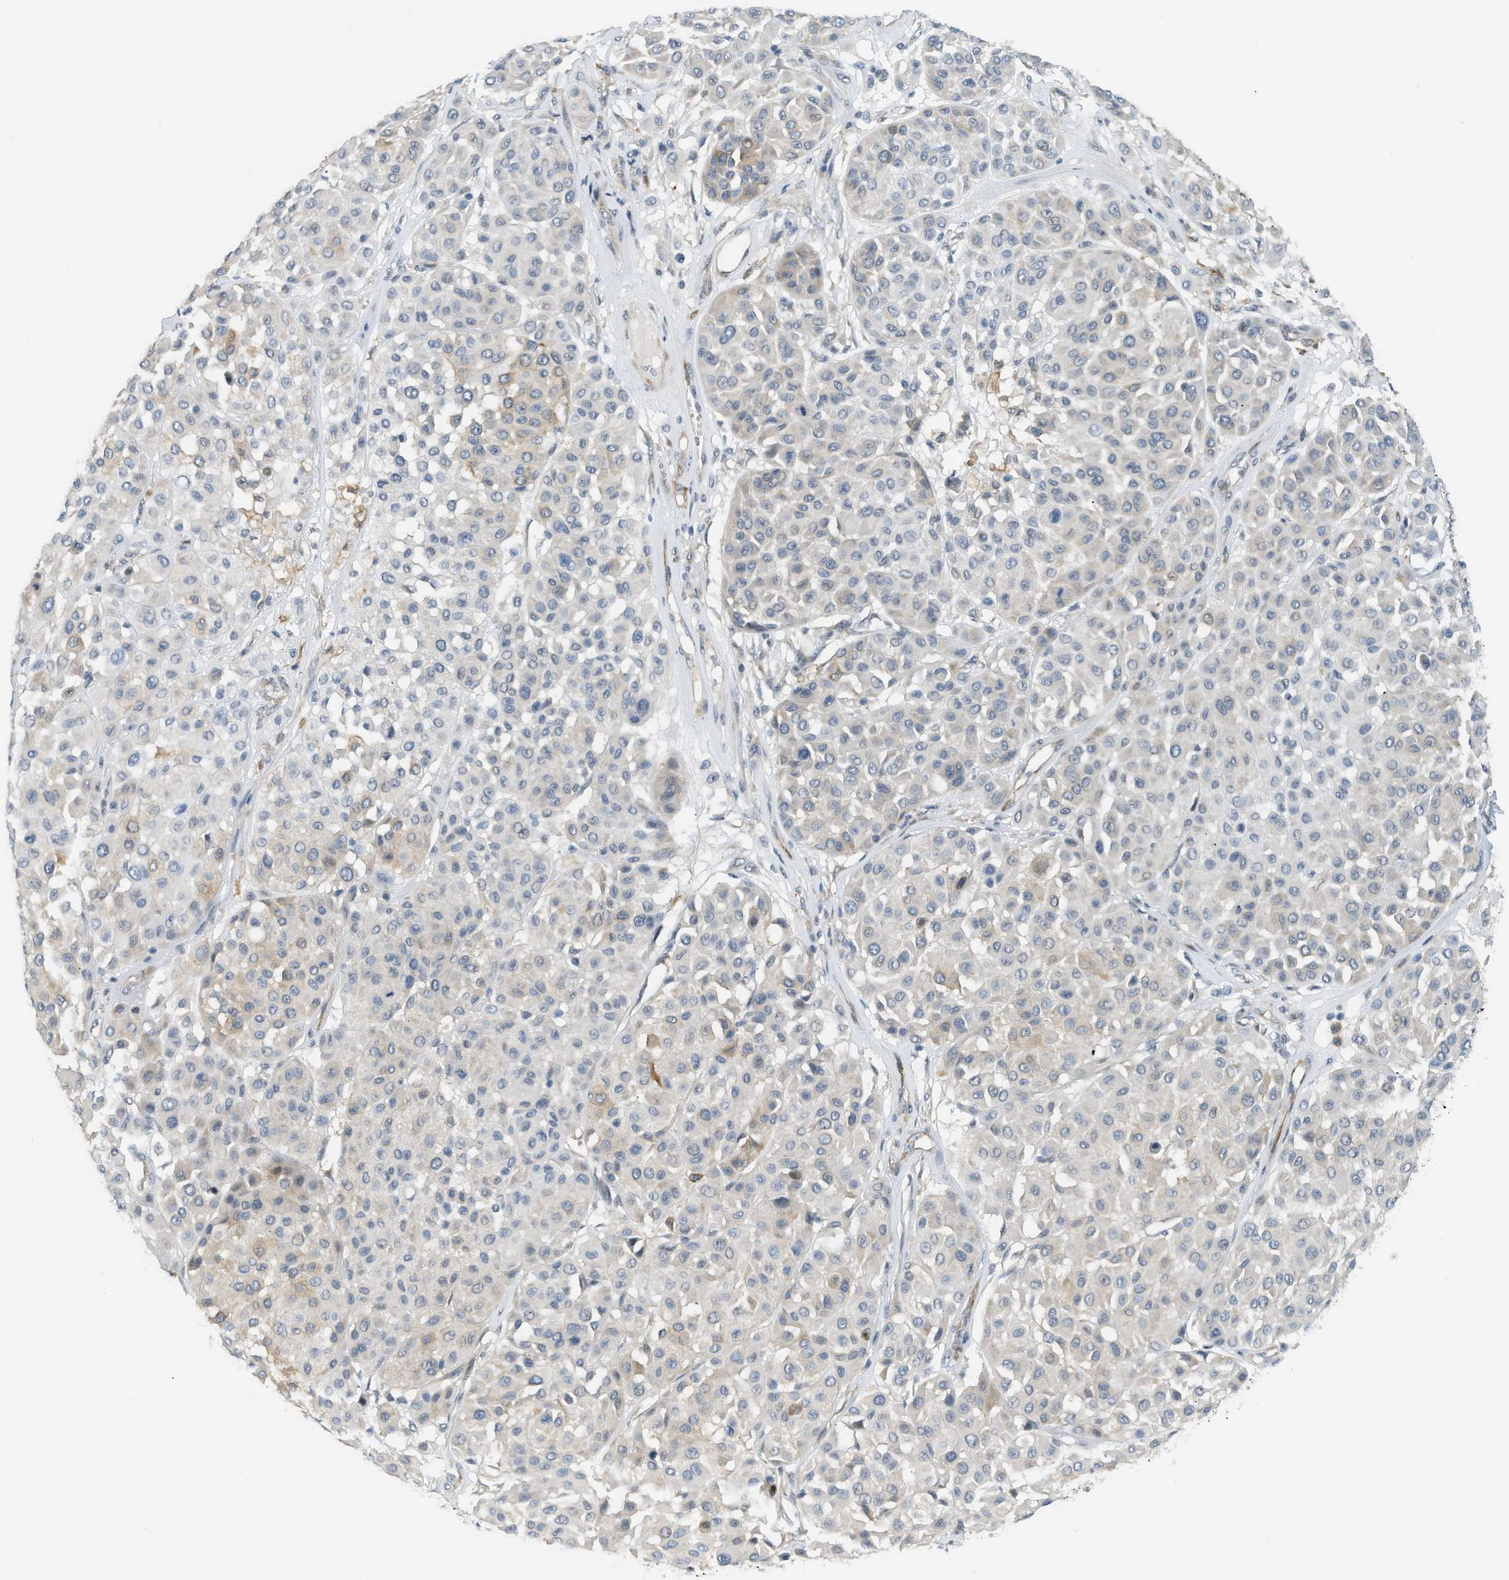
{"staining": {"intensity": "moderate", "quantity": "<25%", "location": "cytoplasmic/membranous"}, "tissue": "melanoma", "cell_type": "Tumor cells", "image_type": "cancer", "snomed": [{"axis": "morphology", "description": "Malignant melanoma, Metastatic site"}, {"axis": "topography", "description": "Soft tissue"}], "caption": "Tumor cells show moderate cytoplasmic/membranous expression in about <25% of cells in malignant melanoma (metastatic site).", "gene": "ZNF408", "patient": {"sex": "male", "age": 41}}